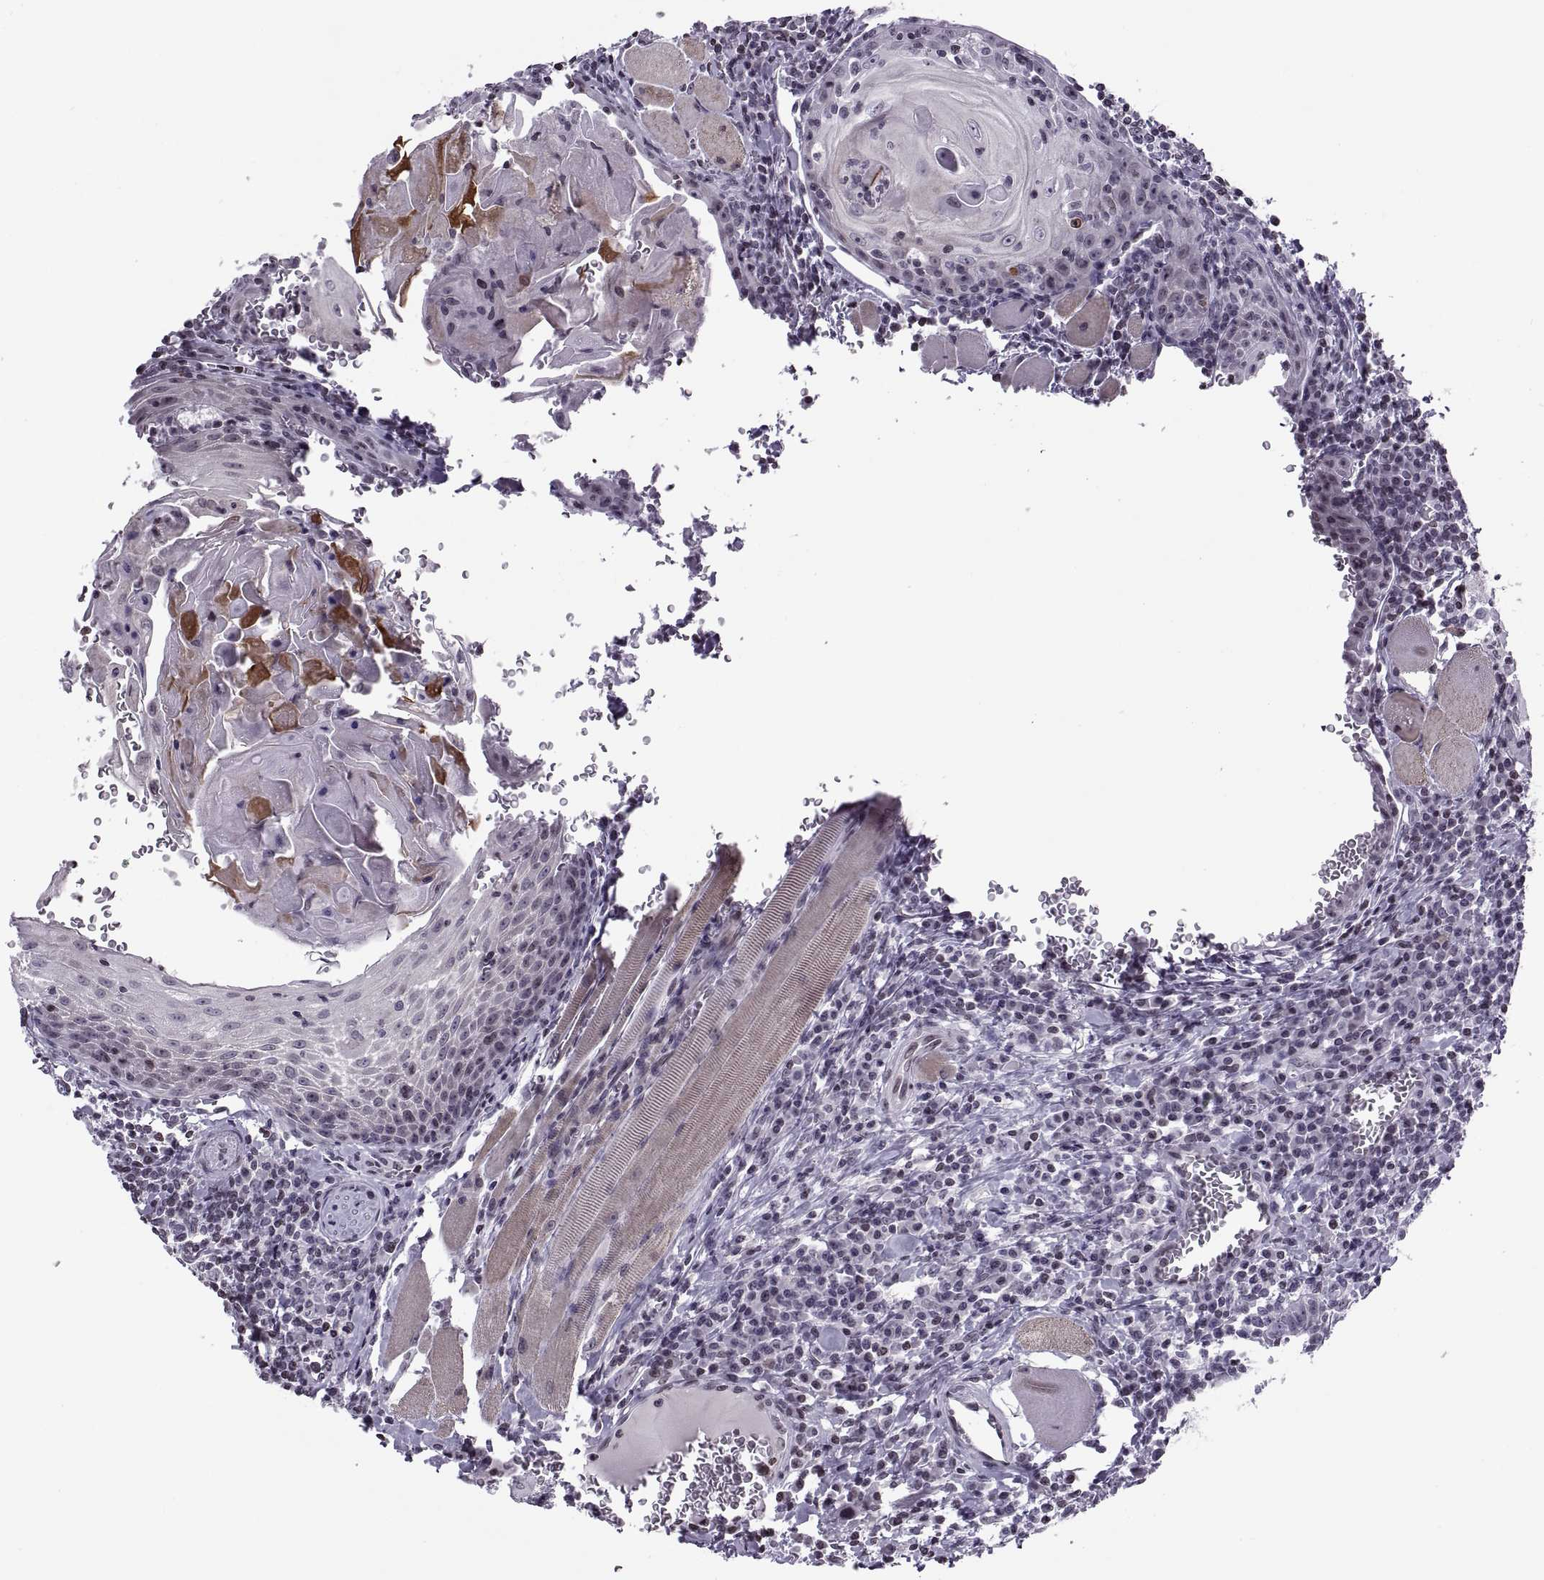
{"staining": {"intensity": "negative", "quantity": "none", "location": "none"}, "tissue": "head and neck cancer", "cell_type": "Tumor cells", "image_type": "cancer", "snomed": [{"axis": "morphology", "description": "Normal tissue, NOS"}, {"axis": "morphology", "description": "Squamous cell carcinoma, NOS"}, {"axis": "topography", "description": "Oral tissue"}, {"axis": "topography", "description": "Head-Neck"}], "caption": "This is an immunohistochemistry (IHC) micrograph of human head and neck cancer (squamous cell carcinoma). There is no positivity in tumor cells.", "gene": "H1-8", "patient": {"sex": "male", "age": 52}}